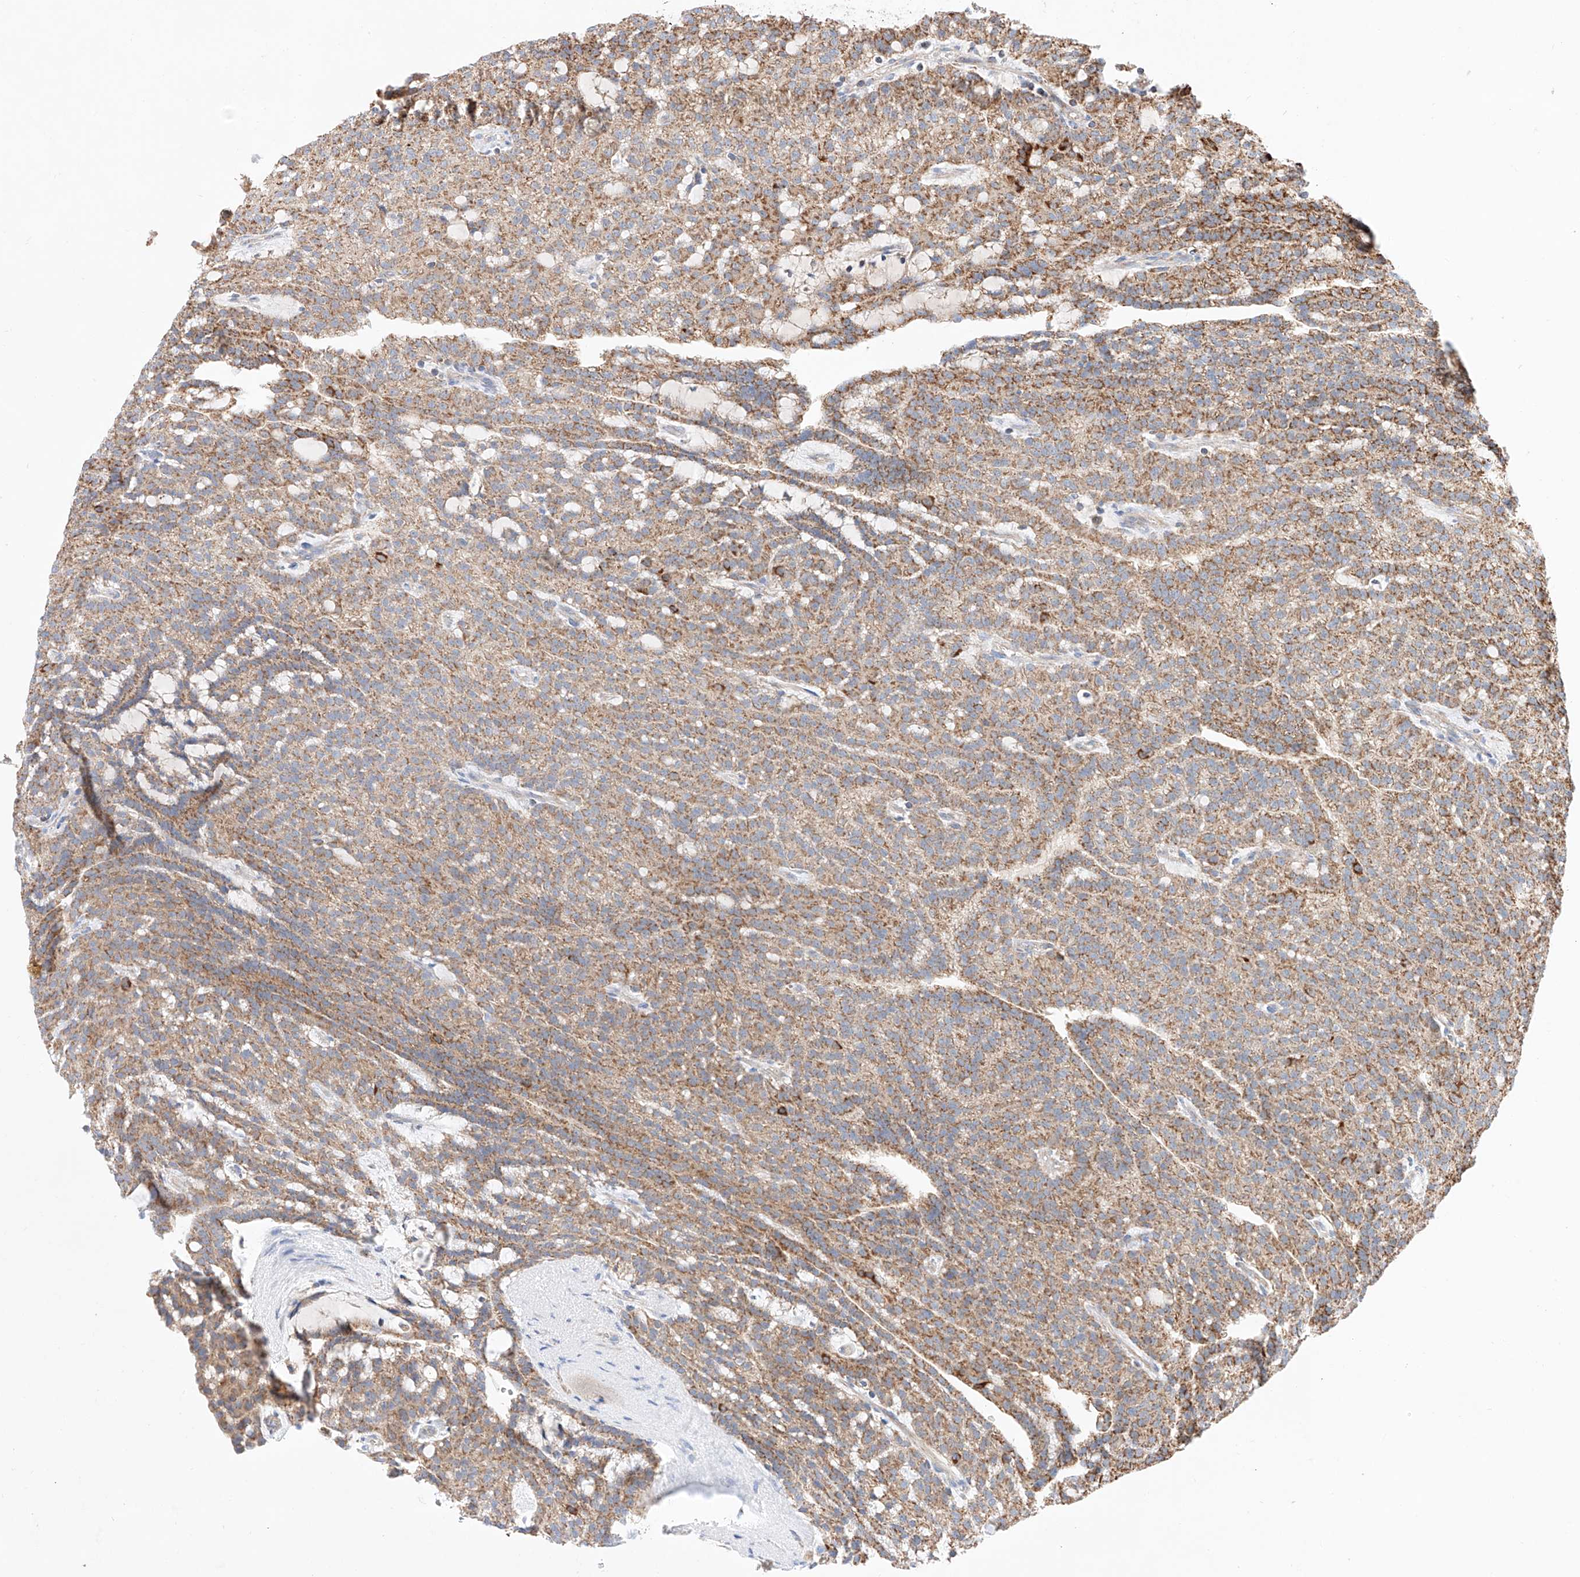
{"staining": {"intensity": "moderate", "quantity": ">75%", "location": "cytoplasmic/membranous"}, "tissue": "renal cancer", "cell_type": "Tumor cells", "image_type": "cancer", "snomed": [{"axis": "morphology", "description": "Adenocarcinoma, NOS"}, {"axis": "topography", "description": "Kidney"}], "caption": "Immunohistochemistry micrograph of neoplastic tissue: human adenocarcinoma (renal) stained using immunohistochemistry reveals medium levels of moderate protein expression localized specifically in the cytoplasmic/membranous of tumor cells, appearing as a cytoplasmic/membranous brown color.", "gene": "KTI12", "patient": {"sex": "male", "age": 63}}